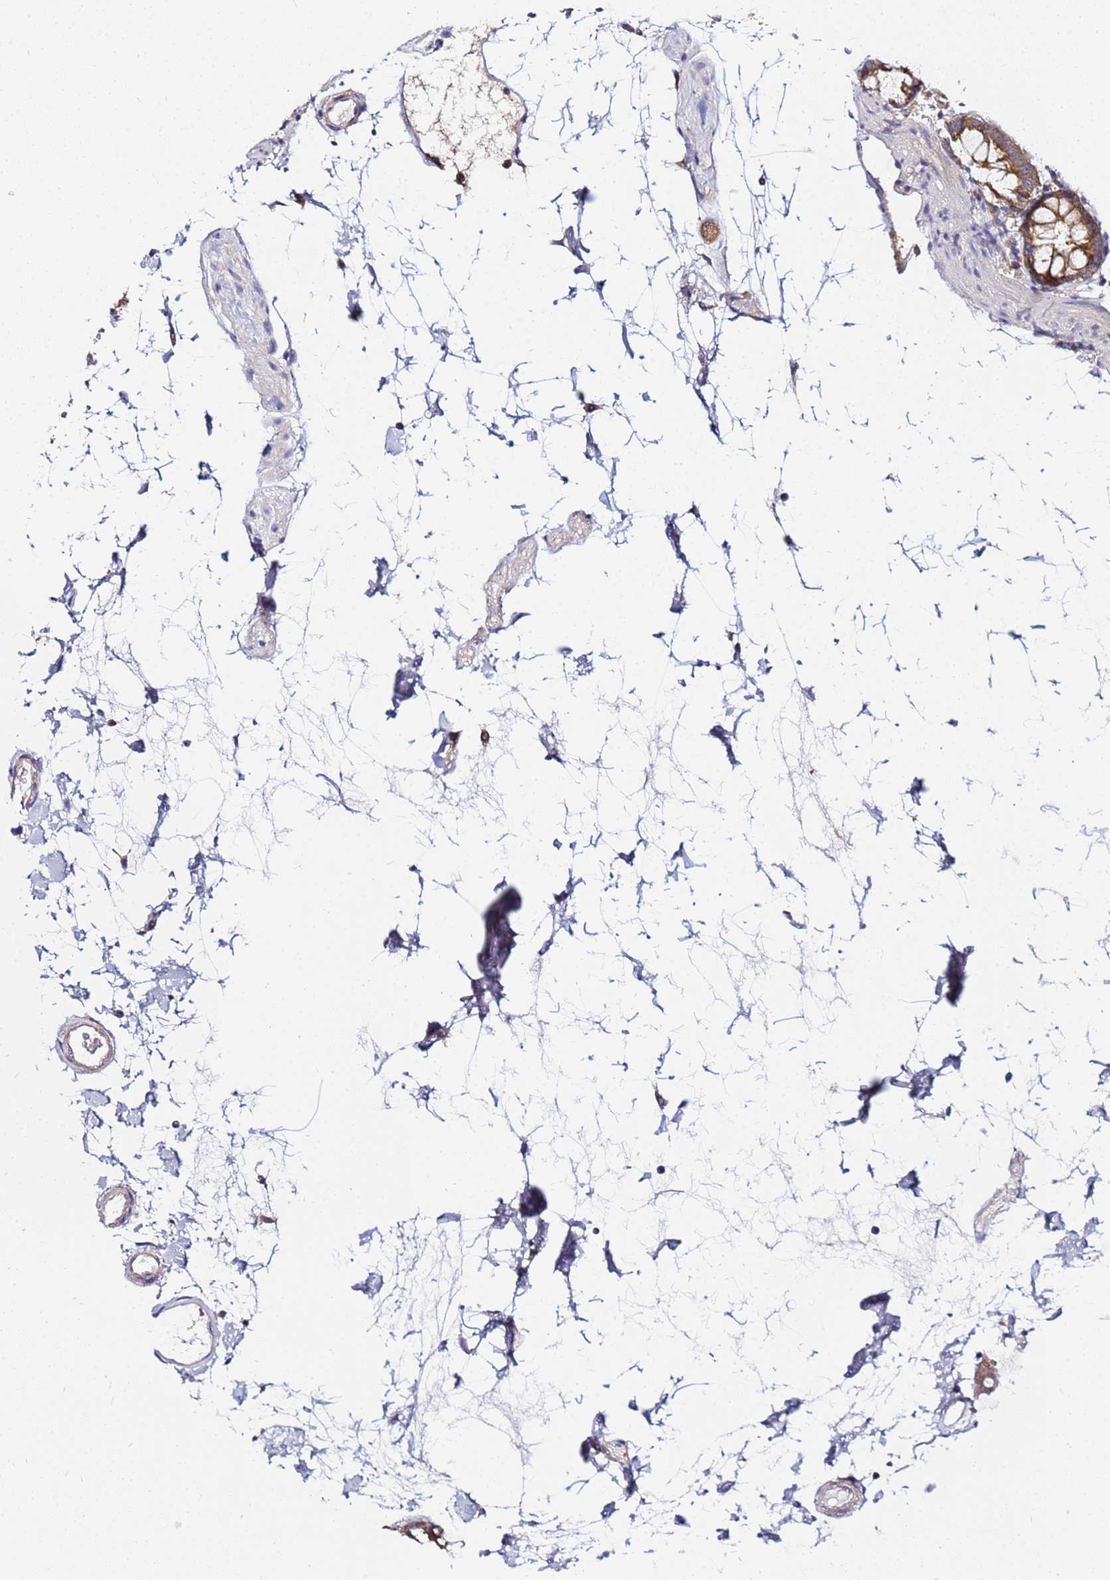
{"staining": {"intensity": "weak", "quantity": ">75%", "location": "cytoplasmic/membranous"}, "tissue": "colon", "cell_type": "Endothelial cells", "image_type": "normal", "snomed": [{"axis": "morphology", "description": "Normal tissue, NOS"}, {"axis": "topography", "description": "Colon"}], "caption": "IHC image of unremarkable human colon stained for a protein (brown), which demonstrates low levels of weak cytoplasmic/membranous positivity in about >75% of endothelial cells.", "gene": "CHM", "patient": {"sex": "female", "age": 84}}